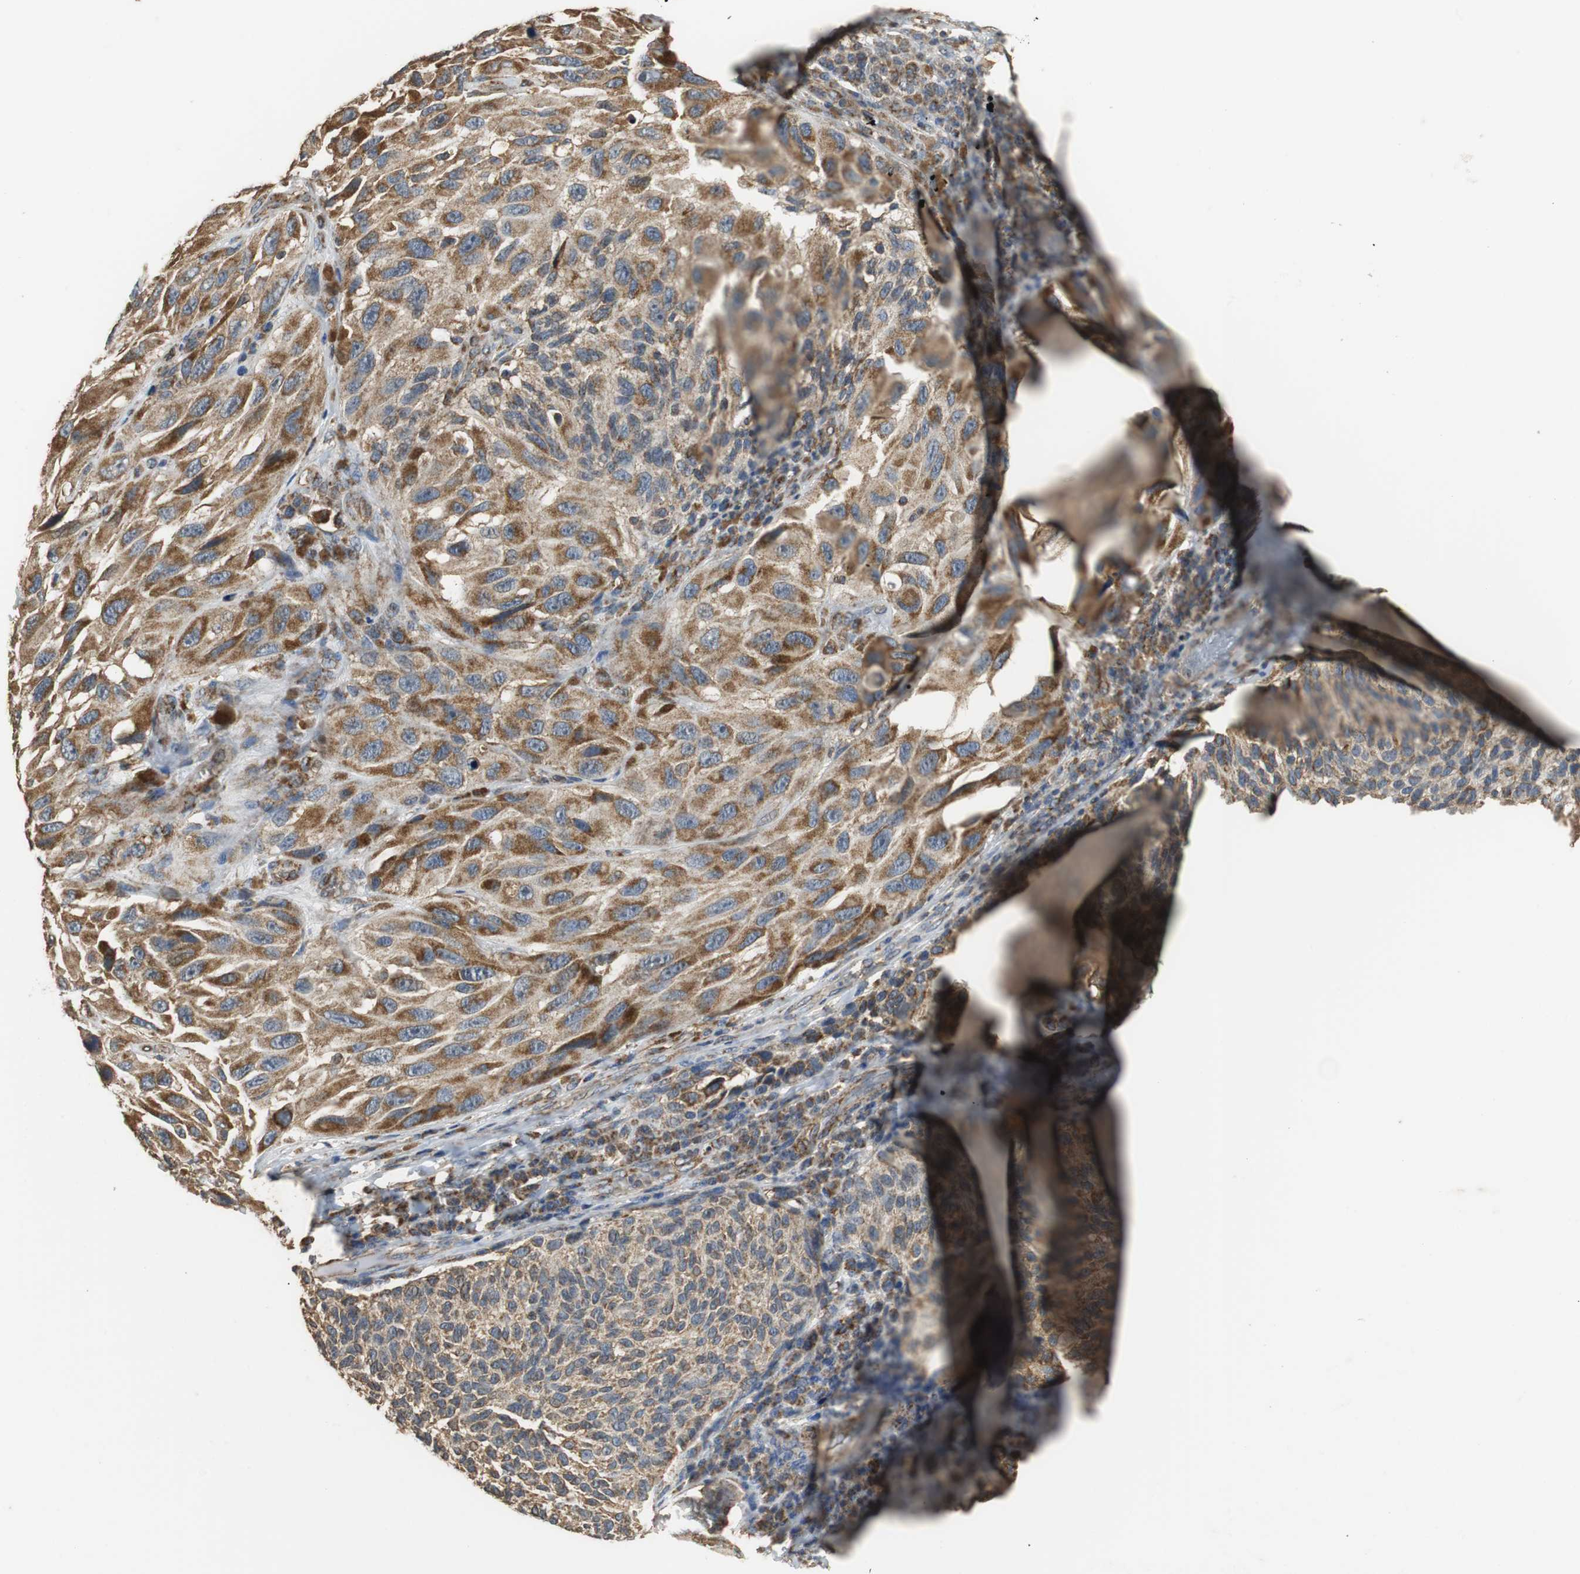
{"staining": {"intensity": "moderate", "quantity": ">75%", "location": "cytoplasmic/membranous"}, "tissue": "melanoma", "cell_type": "Tumor cells", "image_type": "cancer", "snomed": [{"axis": "morphology", "description": "Malignant melanoma, NOS"}, {"axis": "topography", "description": "Skin"}], "caption": "This is a photomicrograph of immunohistochemistry (IHC) staining of melanoma, which shows moderate expression in the cytoplasmic/membranous of tumor cells.", "gene": "NNT", "patient": {"sex": "female", "age": 73}}